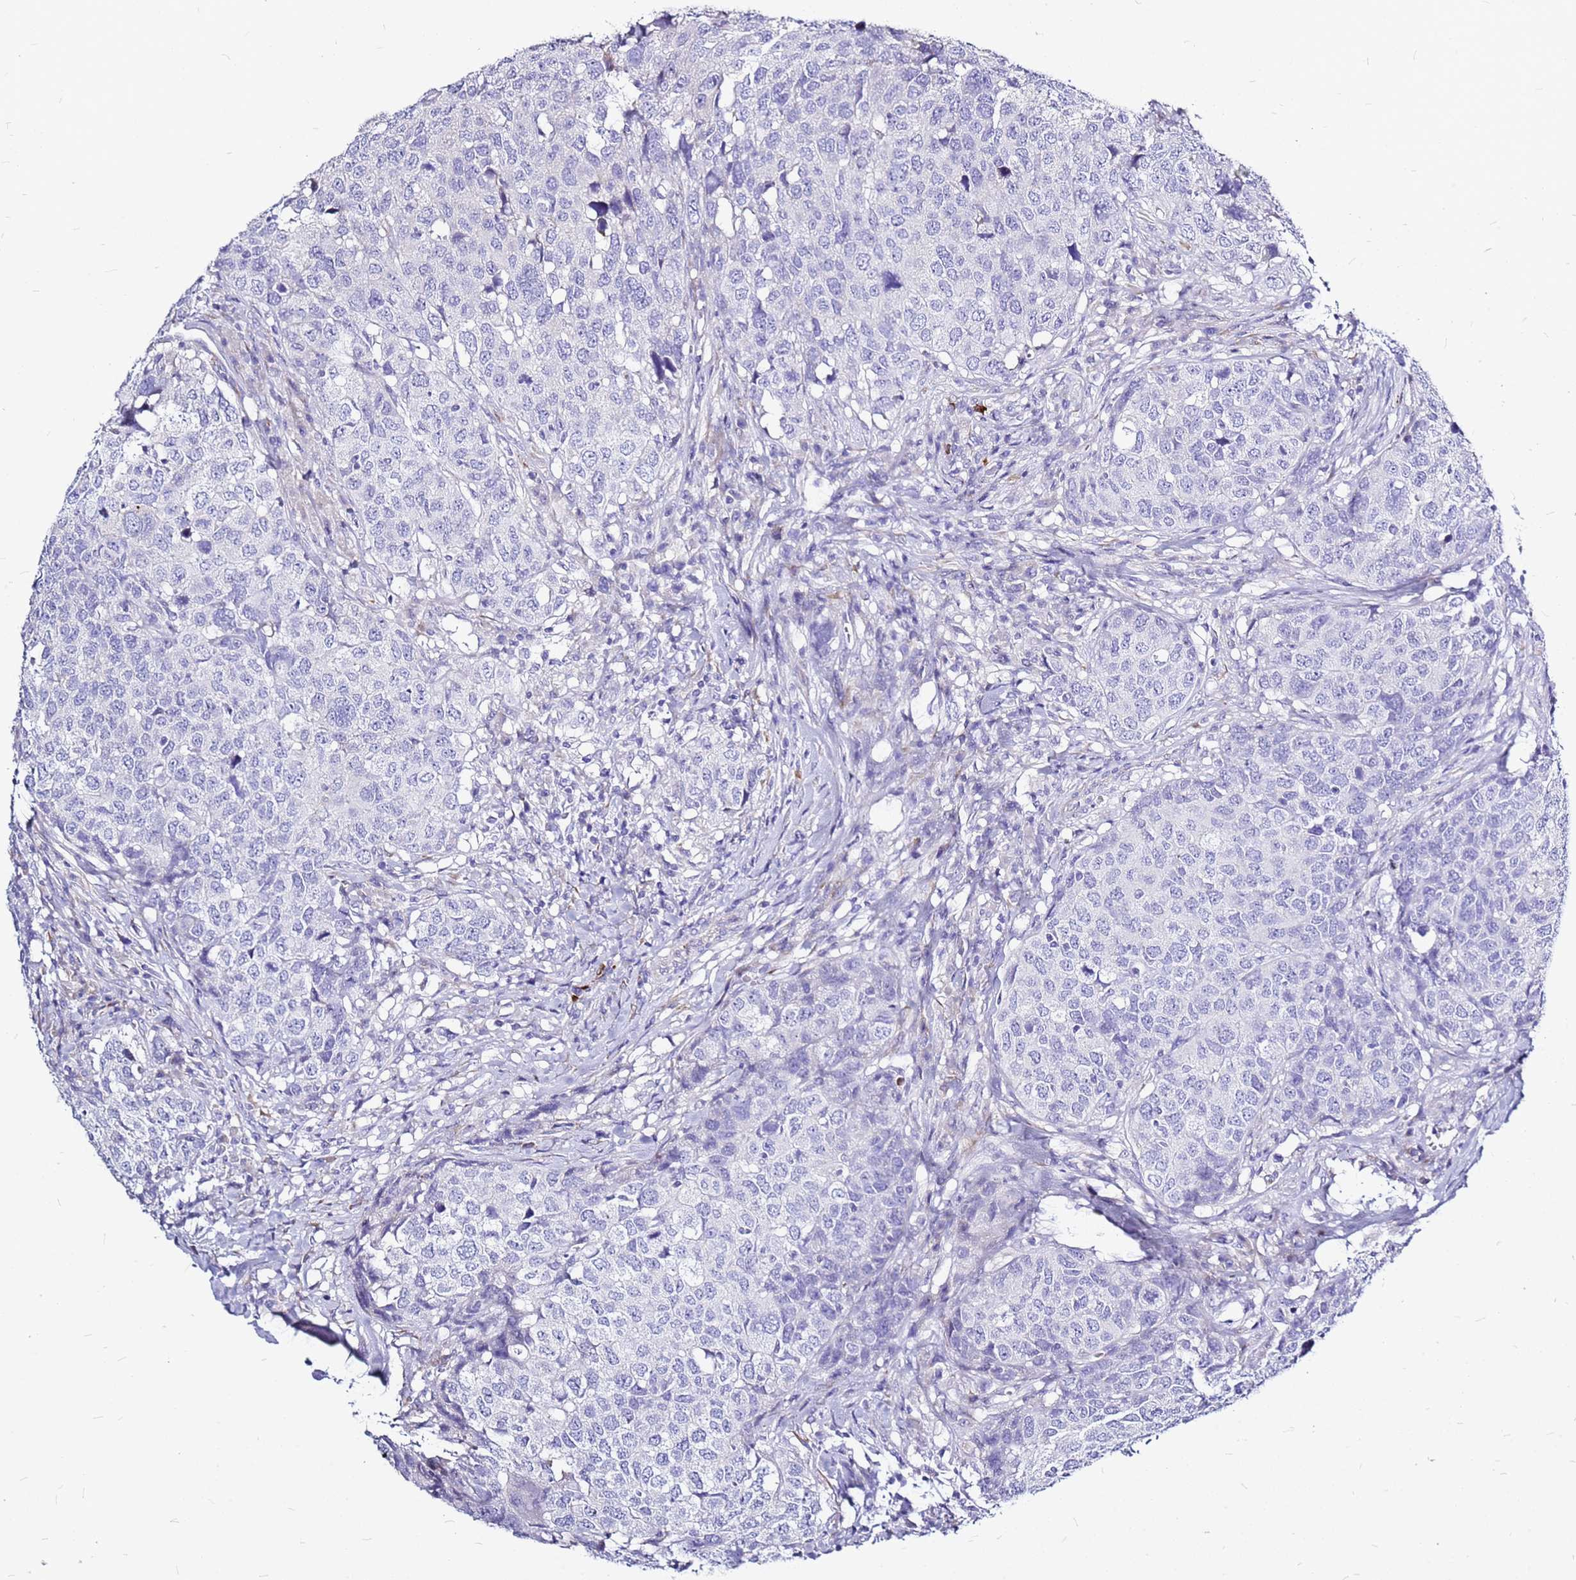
{"staining": {"intensity": "negative", "quantity": "none", "location": "none"}, "tissue": "head and neck cancer", "cell_type": "Tumor cells", "image_type": "cancer", "snomed": [{"axis": "morphology", "description": "Squamous cell carcinoma, NOS"}, {"axis": "topography", "description": "Head-Neck"}], "caption": "IHC of head and neck squamous cell carcinoma shows no positivity in tumor cells.", "gene": "CASD1", "patient": {"sex": "male", "age": 66}}